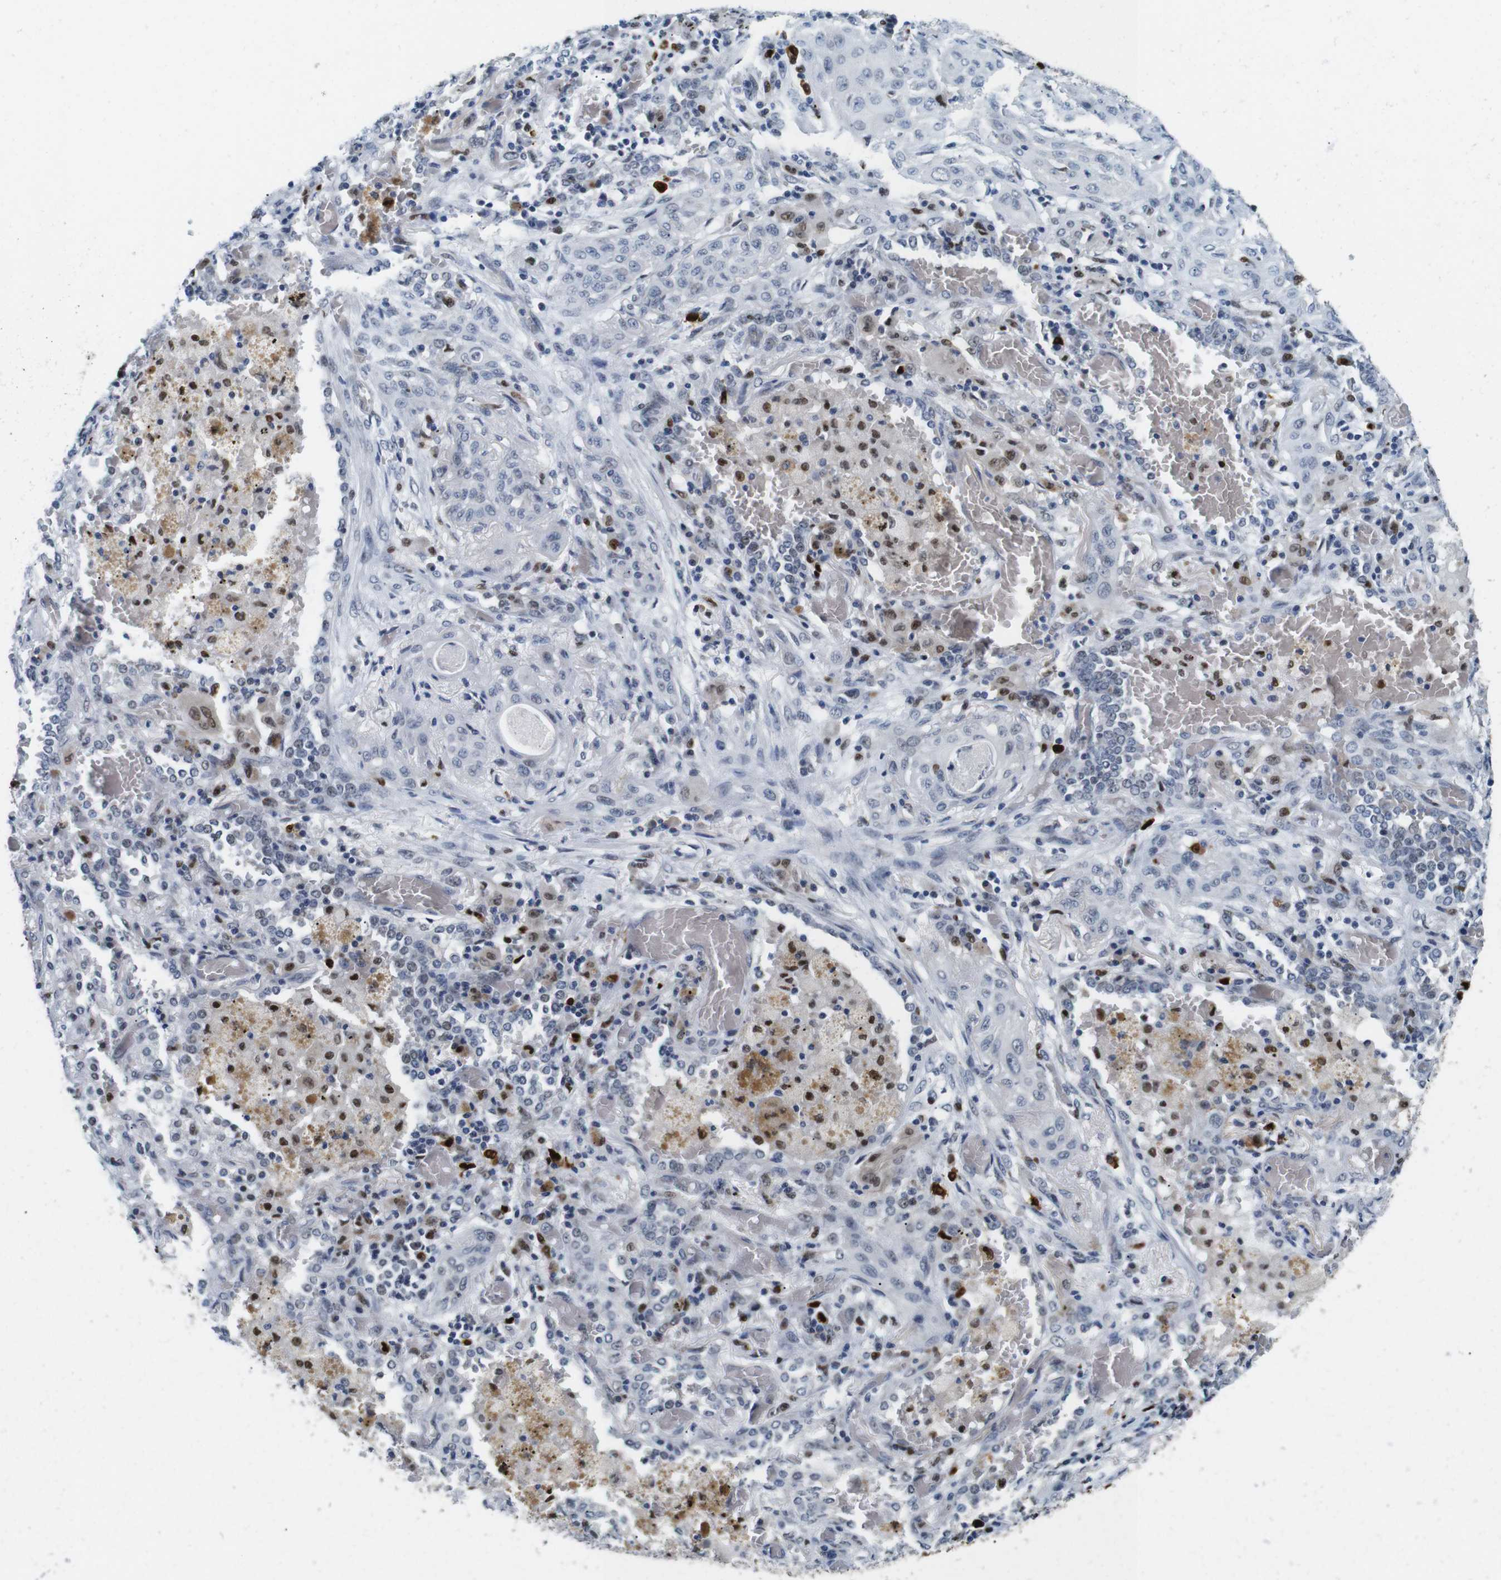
{"staining": {"intensity": "negative", "quantity": "none", "location": "none"}, "tissue": "lung cancer", "cell_type": "Tumor cells", "image_type": "cancer", "snomed": [{"axis": "morphology", "description": "Squamous cell carcinoma, NOS"}, {"axis": "topography", "description": "Lung"}], "caption": "Immunohistochemical staining of lung cancer (squamous cell carcinoma) exhibits no significant positivity in tumor cells.", "gene": "IRF8", "patient": {"sex": "female", "age": 47}}